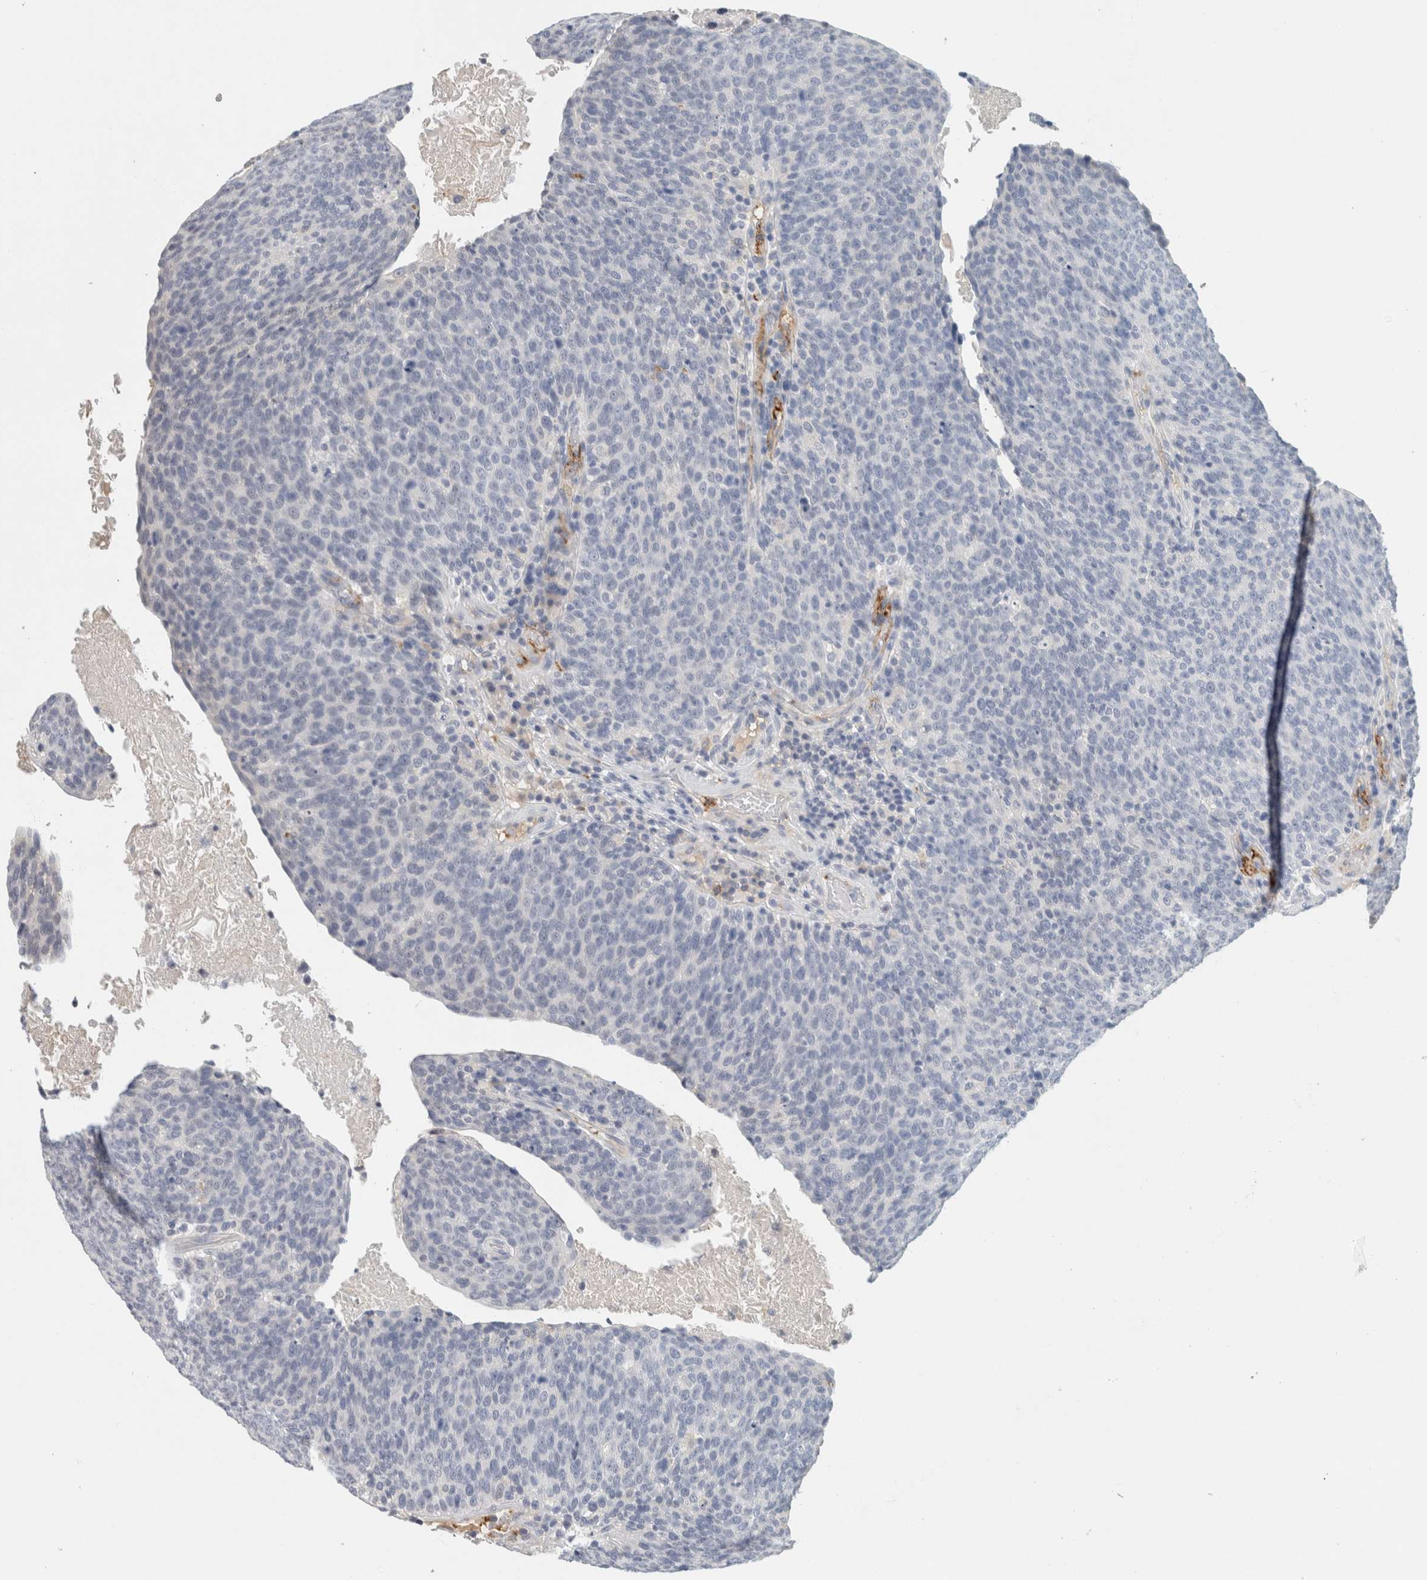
{"staining": {"intensity": "negative", "quantity": "none", "location": "none"}, "tissue": "head and neck cancer", "cell_type": "Tumor cells", "image_type": "cancer", "snomed": [{"axis": "morphology", "description": "Squamous cell carcinoma, NOS"}, {"axis": "morphology", "description": "Squamous cell carcinoma, metastatic, NOS"}, {"axis": "topography", "description": "Lymph node"}, {"axis": "topography", "description": "Head-Neck"}], "caption": "The IHC micrograph has no significant expression in tumor cells of head and neck metastatic squamous cell carcinoma tissue.", "gene": "CD36", "patient": {"sex": "male", "age": 62}}